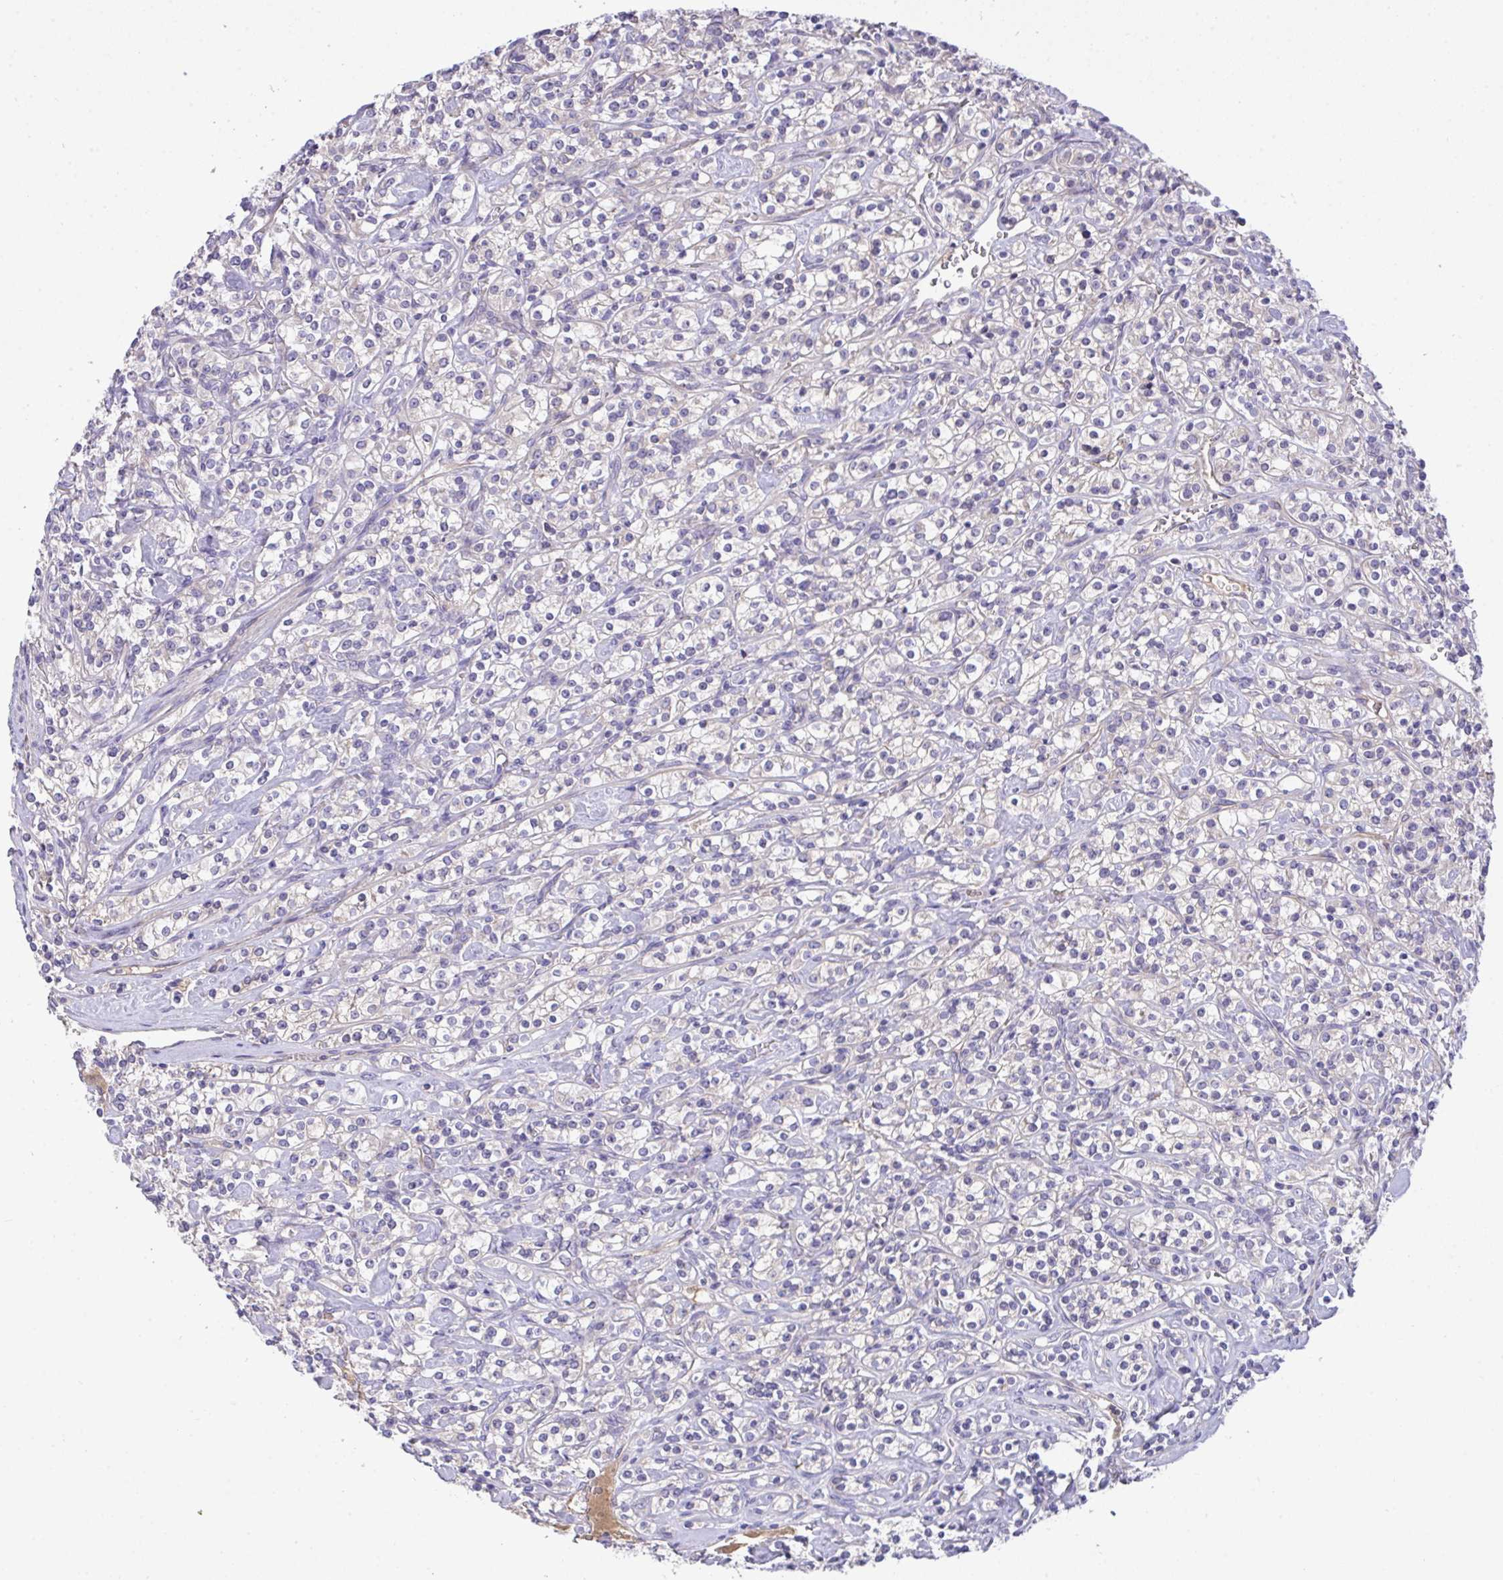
{"staining": {"intensity": "negative", "quantity": "none", "location": "none"}, "tissue": "renal cancer", "cell_type": "Tumor cells", "image_type": "cancer", "snomed": [{"axis": "morphology", "description": "Adenocarcinoma, NOS"}, {"axis": "topography", "description": "Kidney"}], "caption": "The photomicrograph demonstrates no significant expression in tumor cells of adenocarcinoma (renal).", "gene": "ZNF581", "patient": {"sex": "male", "age": 77}}